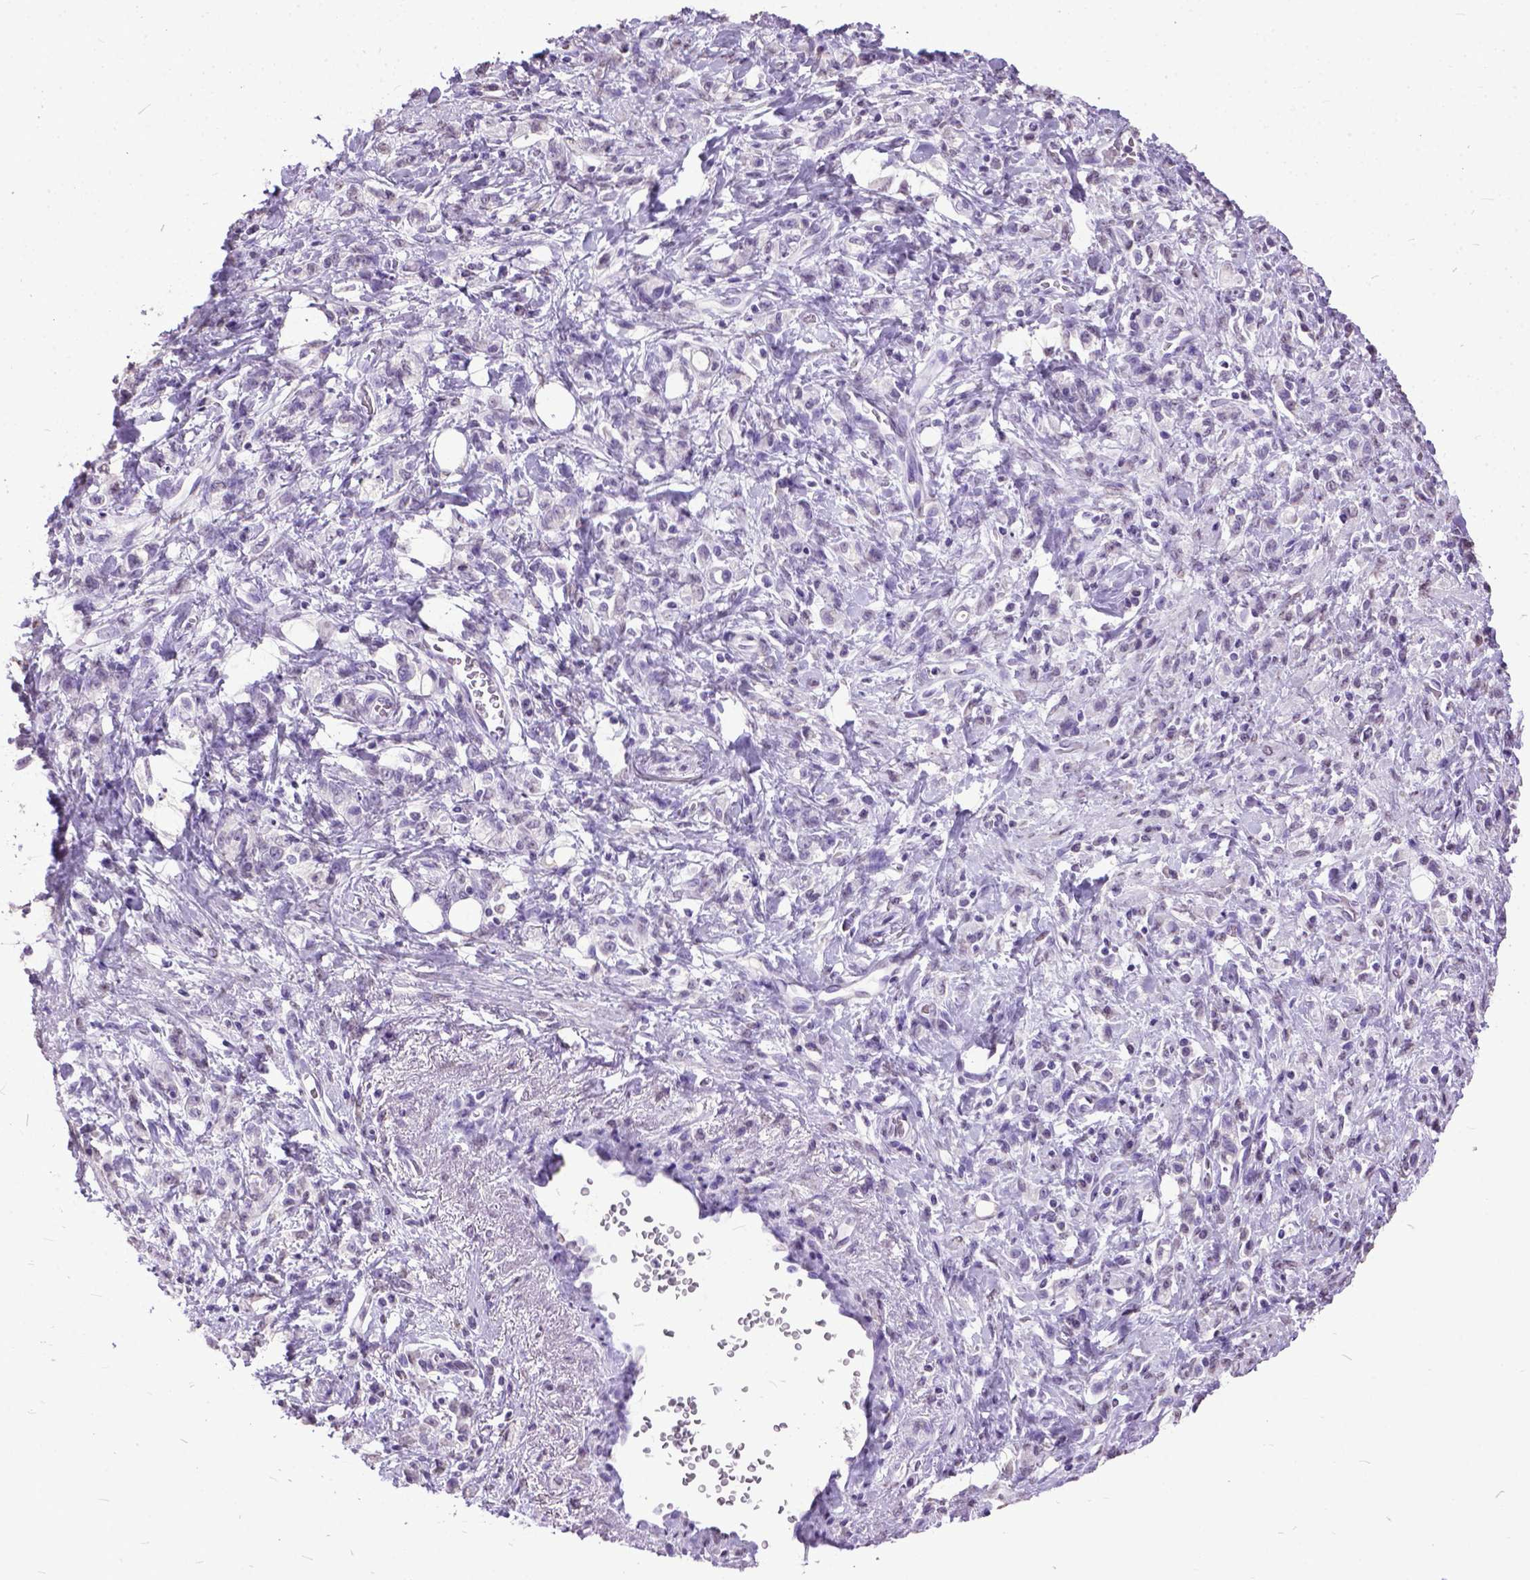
{"staining": {"intensity": "negative", "quantity": "none", "location": "none"}, "tissue": "stomach cancer", "cell_type": "Tumor cells", "image_type": "cancer", "snomed": [{"axis": "morphology", "description": "Adenocarcinoma, NOS"}, {"axis": "topography", "description": "Stomach"}], "caption": "Immunohistochemistry micrograph of neoplastic tissue: human adenocarcinoma (stomach) stained with DAB reveals no significant protein positivity in tumor cells.", "gene": "MARCHF10", "patient": {"sex": "male", "age": 77}}